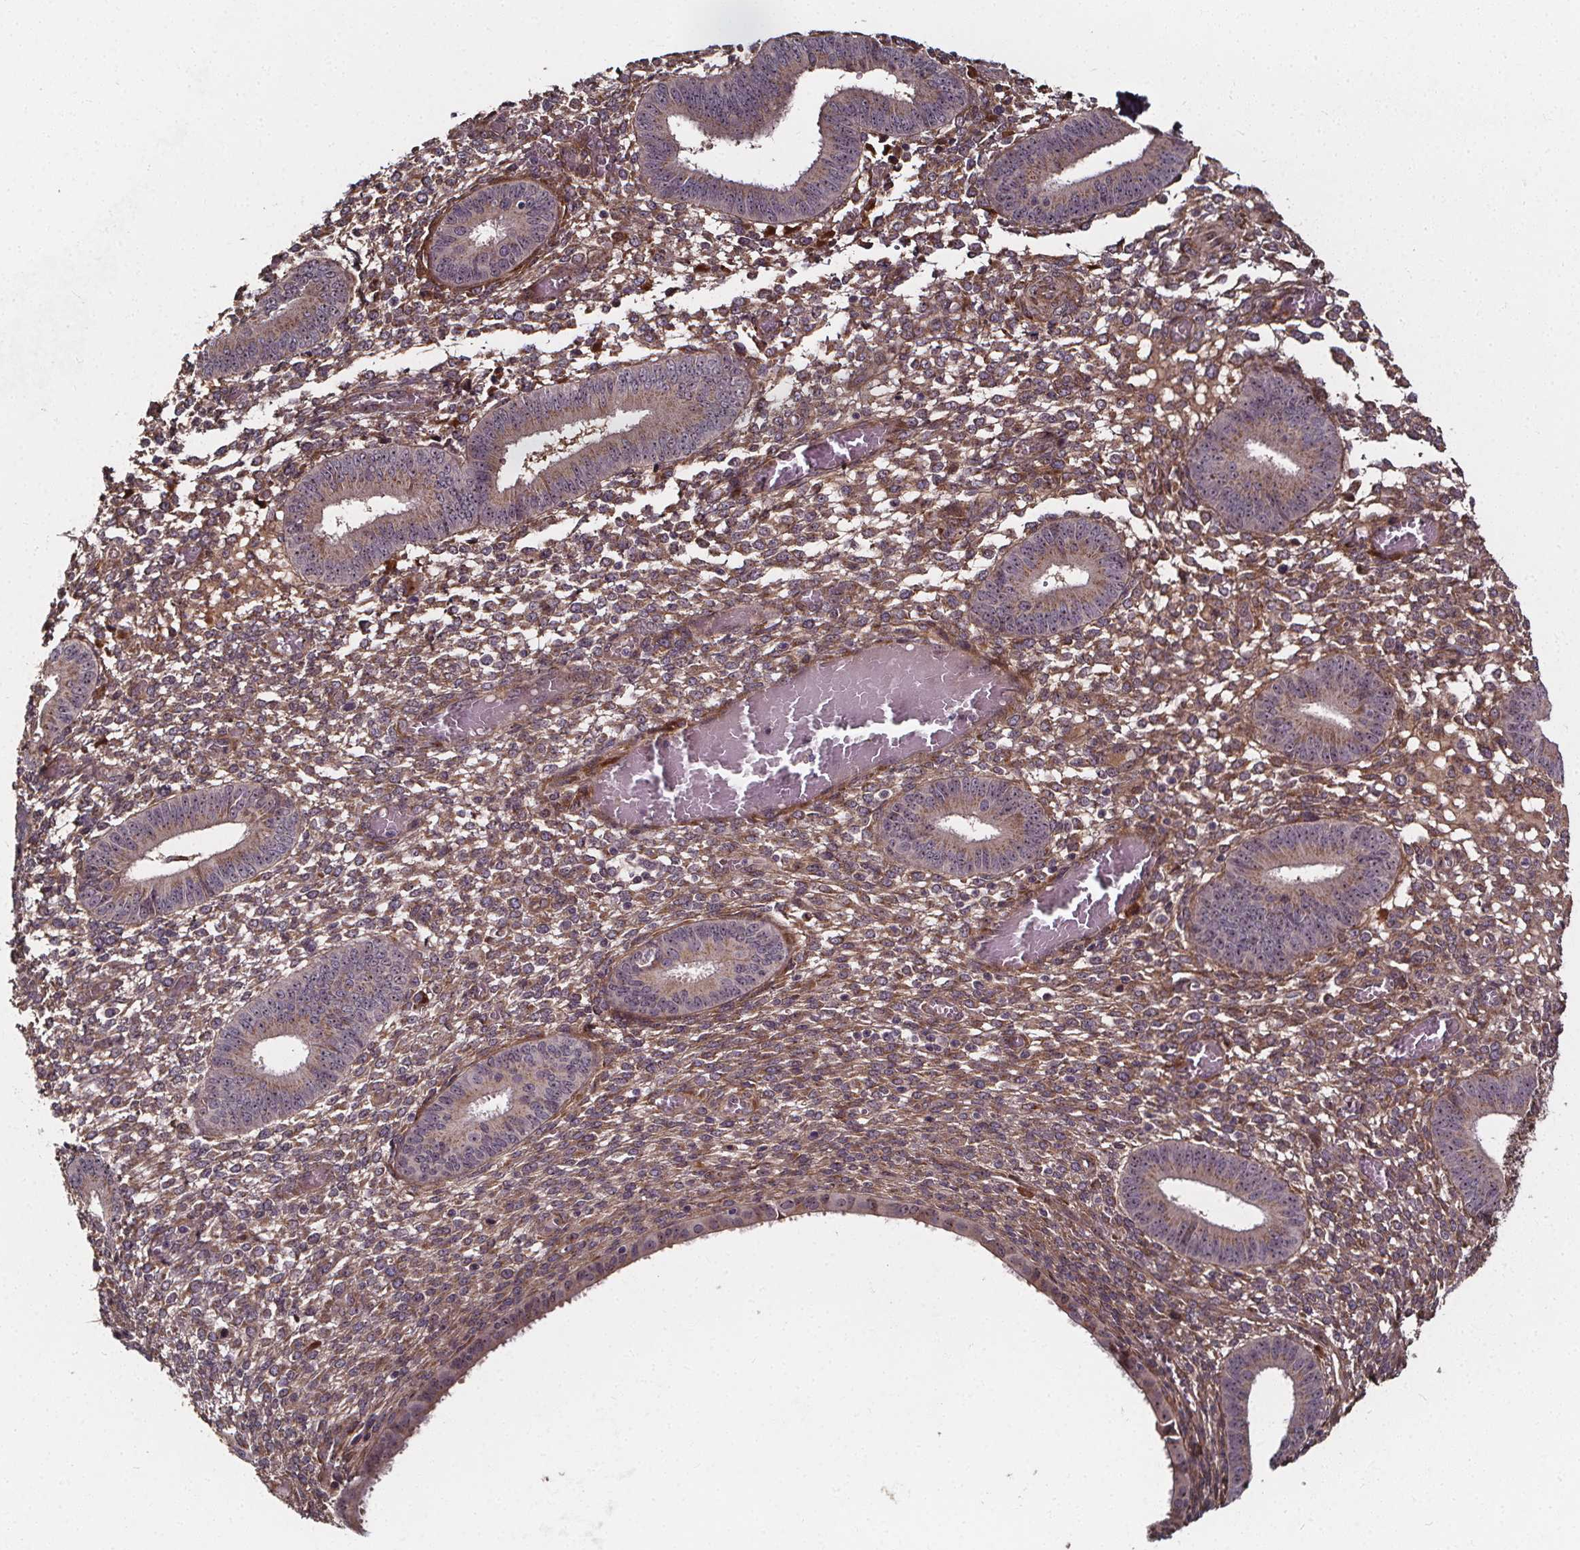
{"staining": {"intensity": "weak", "quantity": "25%-75%", "location": "cytoplasmic/membranous"}, "tissue": "endometrium", "cell_type": "Cells in endometrial stroma", "image_type": "normal", "snomed": [{"axis": "morphology", "description": "Normal tissue, NOS"}, {"axis": "topography", "description": "Endometrium"}], "caption": "Immunohistochemistry (IHC) (DAB (3,3'-diaminobenzidine)) staining of unremarkable human endometrium reveals weak cytoplasmic/membranous protein staining in about 25%-75% of cells in endometrial stroma.", "gene": "AEBP1", "patient": {"sex": "female", "age": 42}}